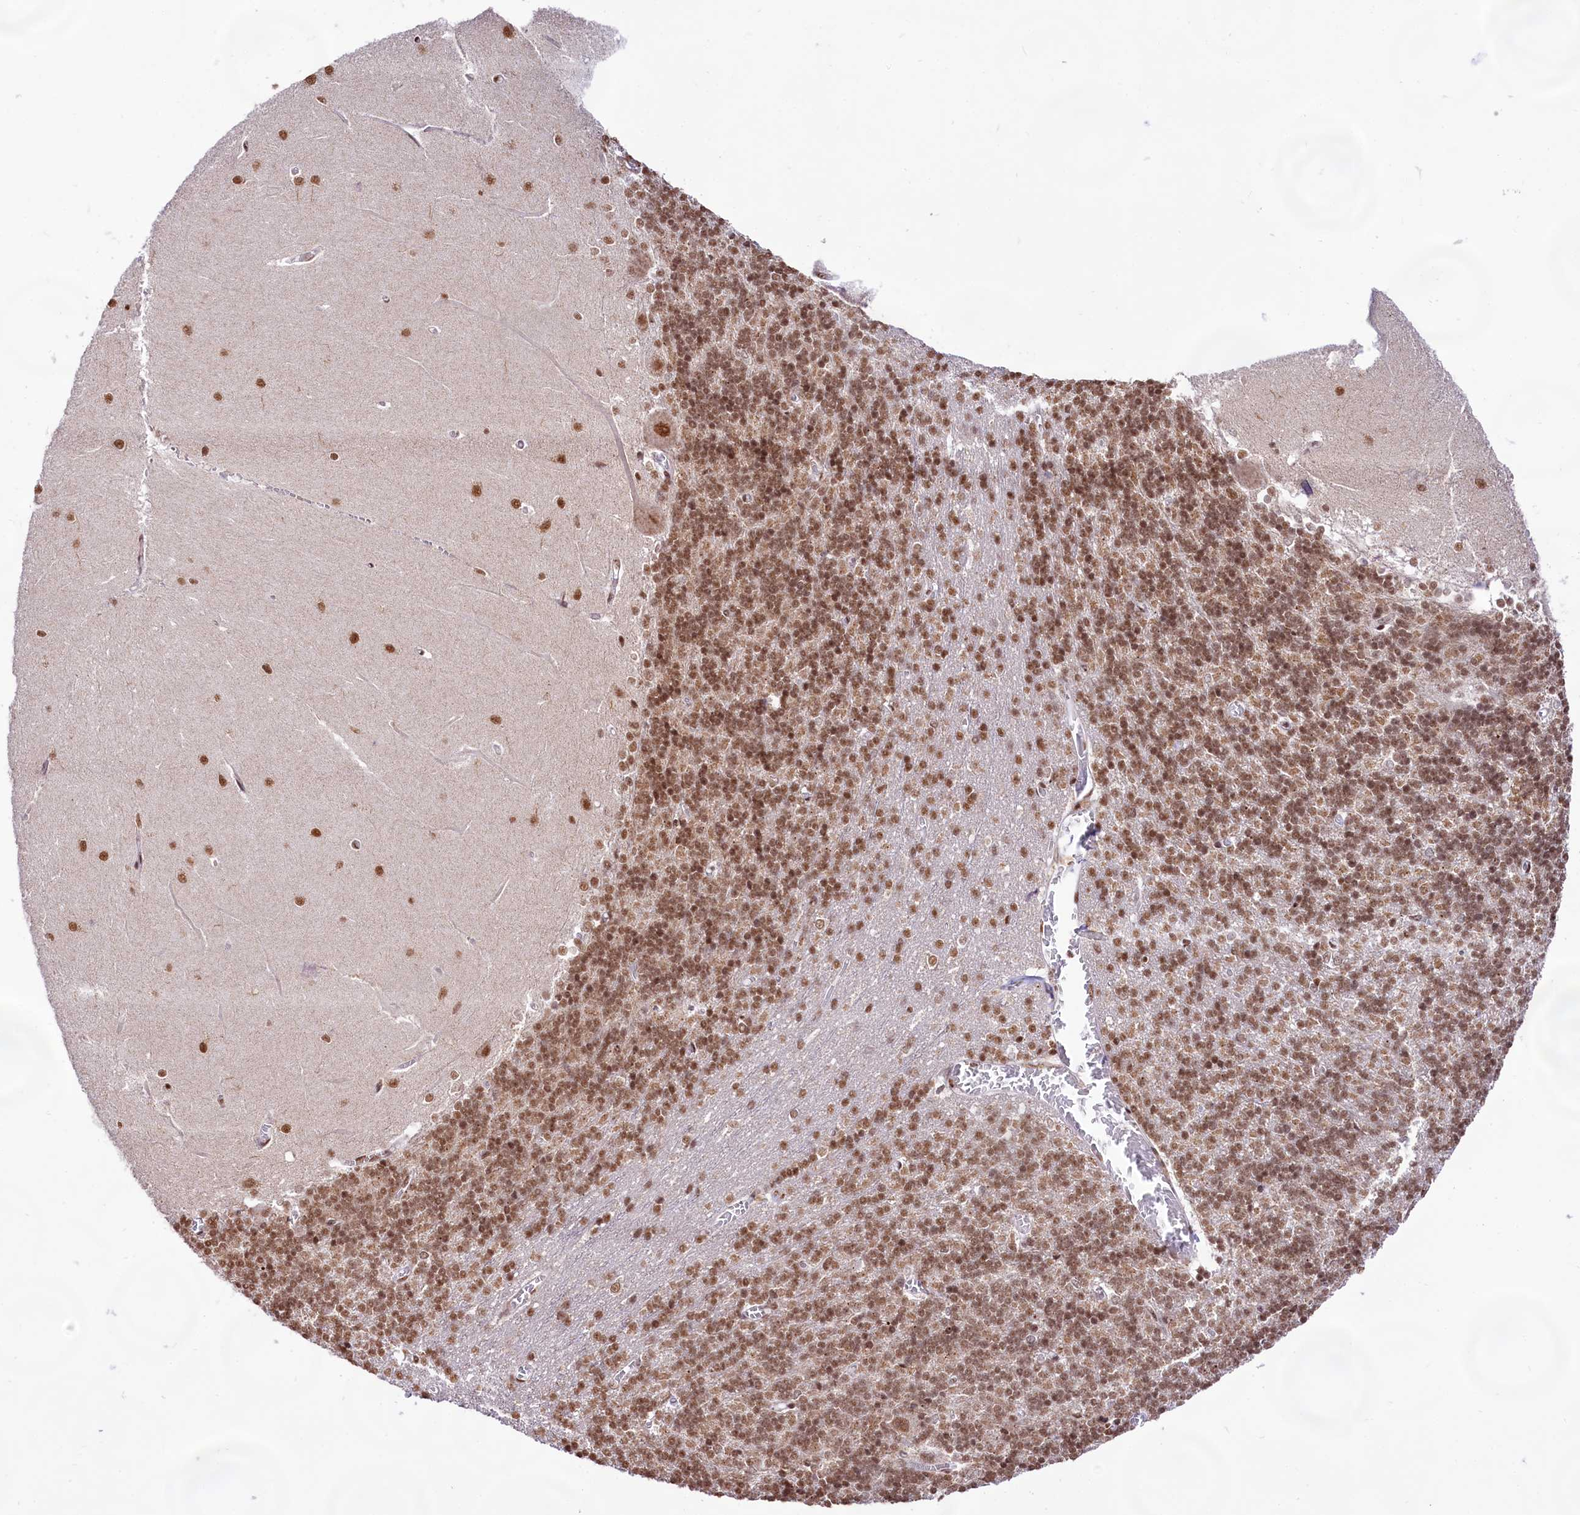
{"staining": {"intensity": "moderate", "quantity": ">75%", "location": "nuclear"}, "tissue": "cerebellum", "cell_type": "Cells in granular layer", "image_type": "normal", "snomed": [{"axis": "morphology", "description": "Normal tissue, NOS"}, {"axis": "topography", "description": "Cerebellum"}], "caption": "Moderate nuclear staining is identified in approximately >75% of cells in granular layer in unremarkable cerebellum. The staining was performed using DAB, with brown indicating positive protein expression. Nuclei are stained blue with hematoxylin.", "gene": "HIRA", "patient": {"sex": "male", "age": 37}}